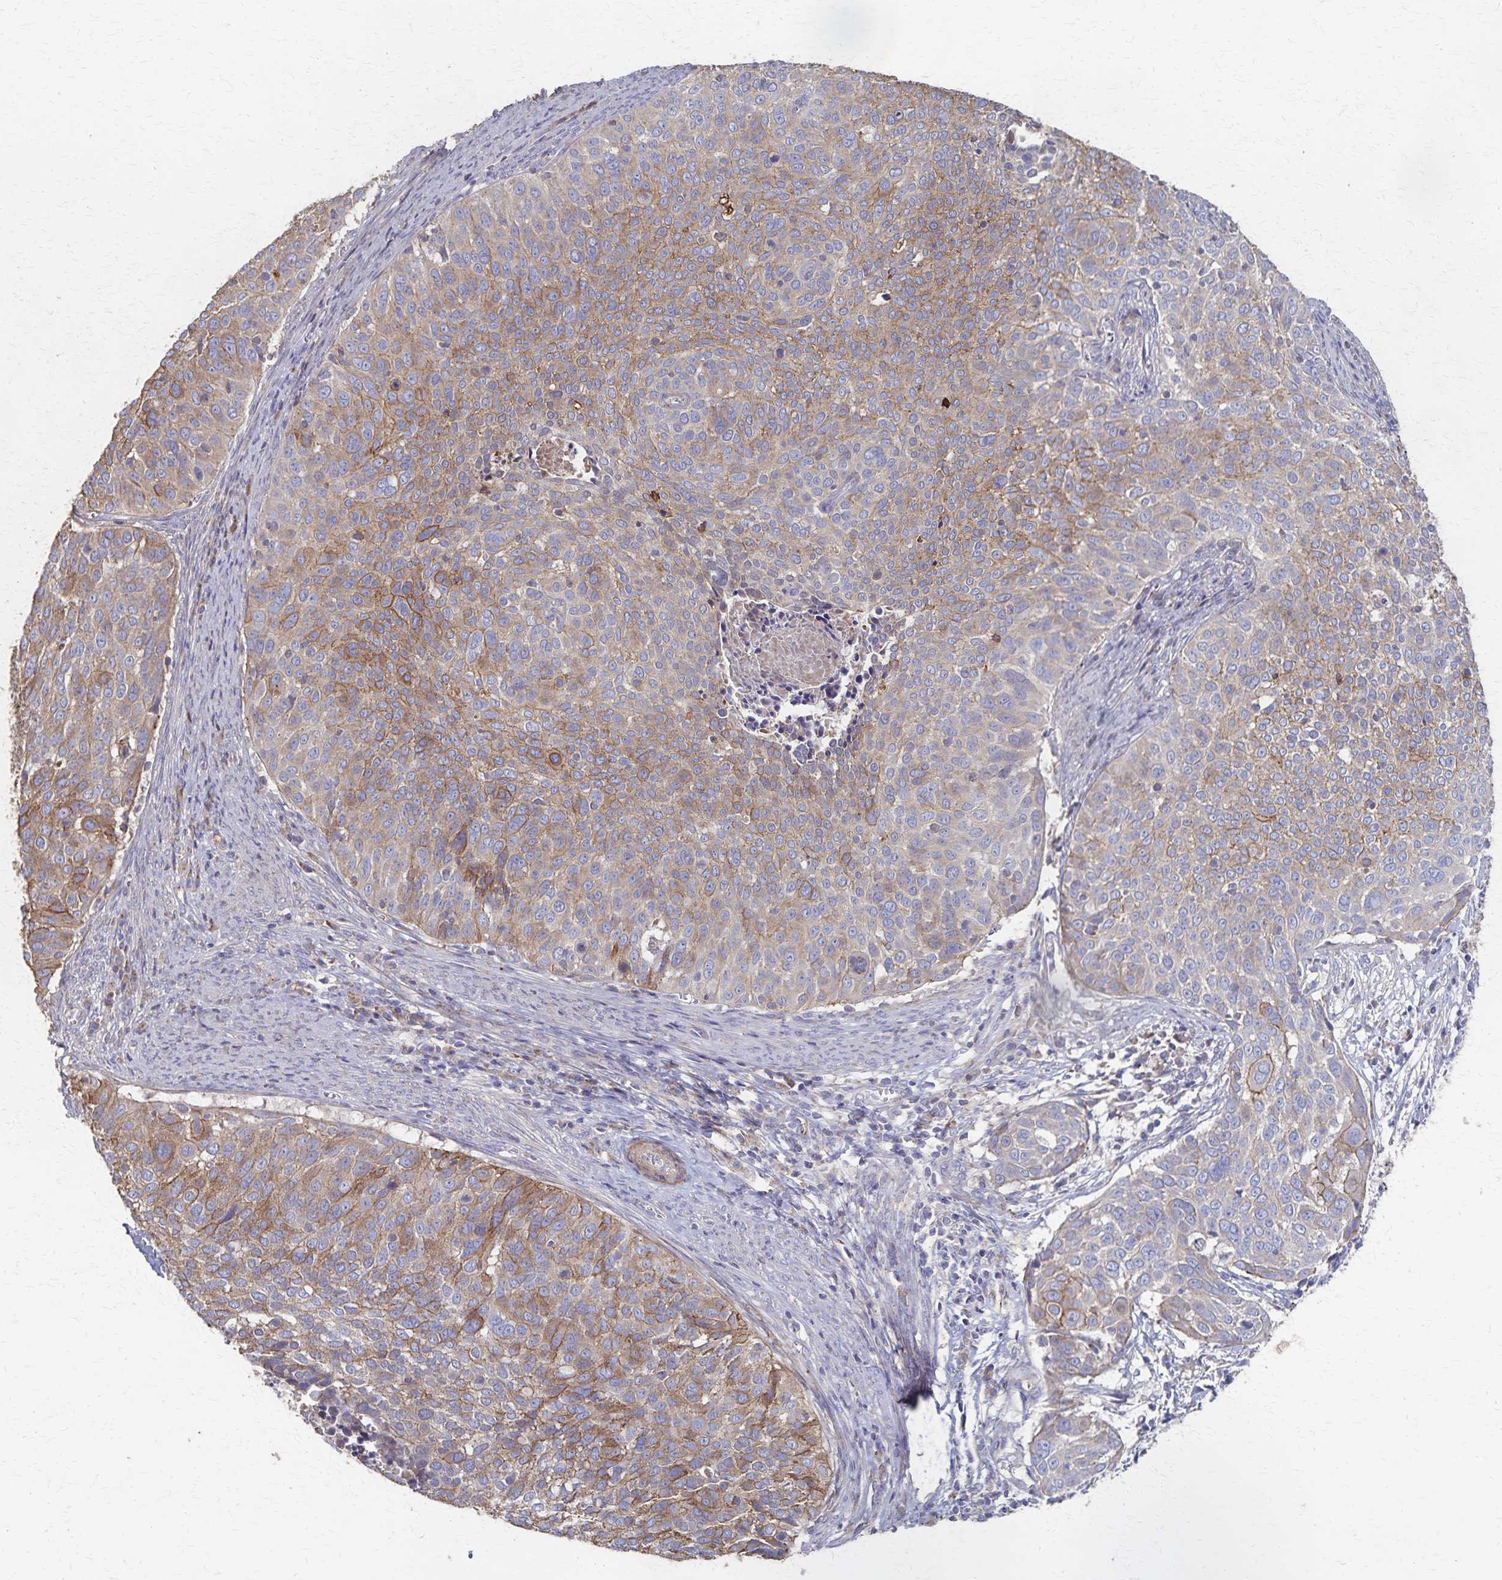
{"staining": {"intensity": "moderate", "quantity": "25%-75%", "location": "cytoplasmic/membranous"}, "tissue": "cervical cancer", "cell_type": "Tumor cells", "image_type": "cancer", "snomed": [{"axis": "morphology", "description": "Squamous cell carcinoma, NOS"}, {"axis": "topography", "description": "Cervix"}], "caption": "Immunohistochemical staining of human cervical cancer (squamous cell carcinoma) displays moderate cytoplasmic/membranous protein staining in approximately 25%-75% of tumor cells.", "gene": "PGAP2", "patient": {"sex": "female", "age": 39}}